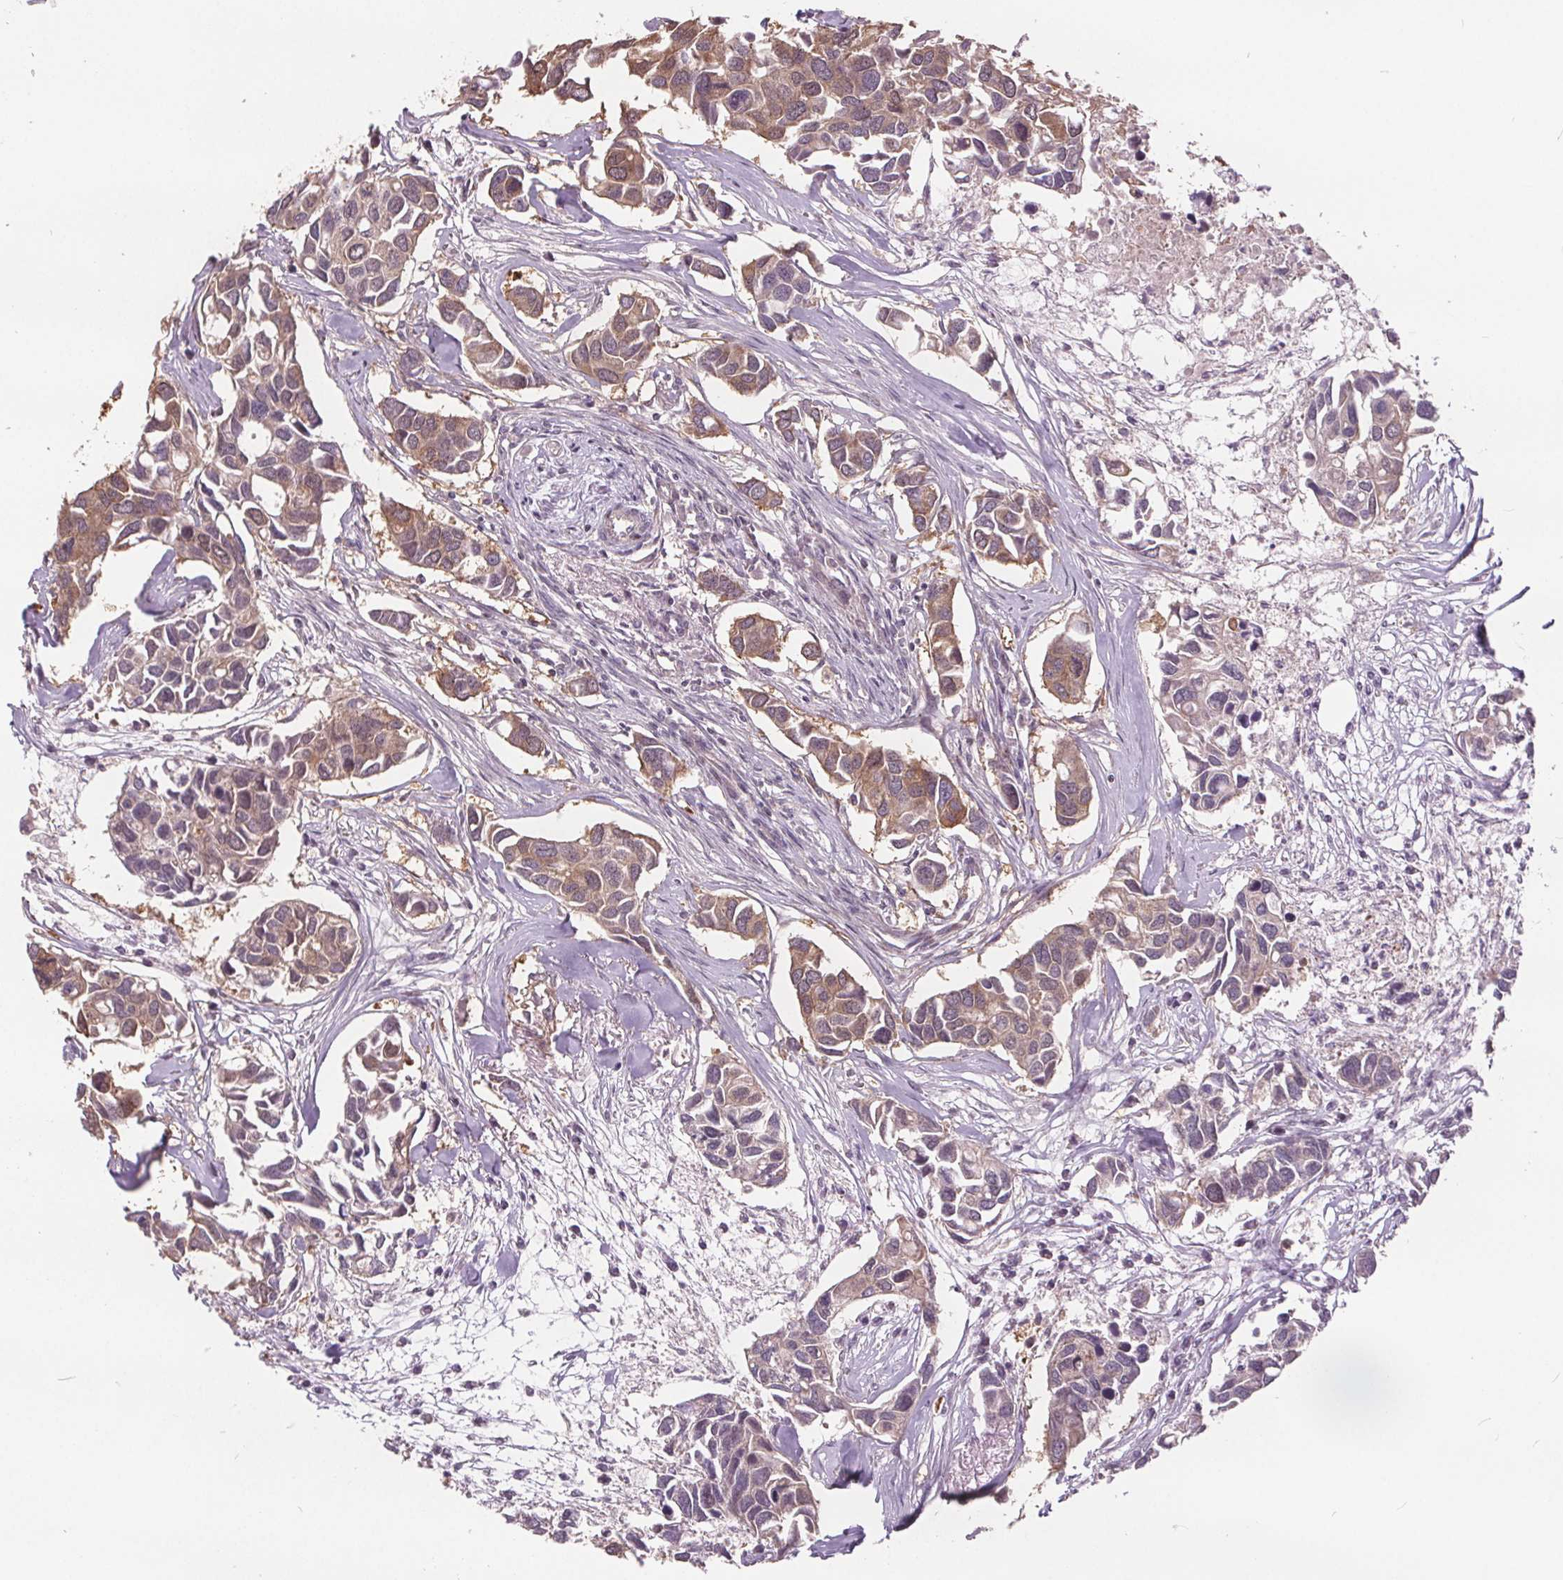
{"staining": {"intensity": "moderate", "quantity": "25%-75%", "location": "cytoplasmic/membranous"}, "tissue": "breast cancer", "cell_type": "Tumor cells", "image_type": "cancer", "snomed": [{"axis": "morphology", "description": "Duct carcinoma"}, {"axis": "topography", "description": "Breast"}], "caption": "This is a histology image of IHC staining of breast cancer (intraductal carcinoma), which shows moderate expression in the cytoplasmic/membranous of tumor cells.", "gene": "HIF1AN", "patient": {"sex": "female", "age": 83}}